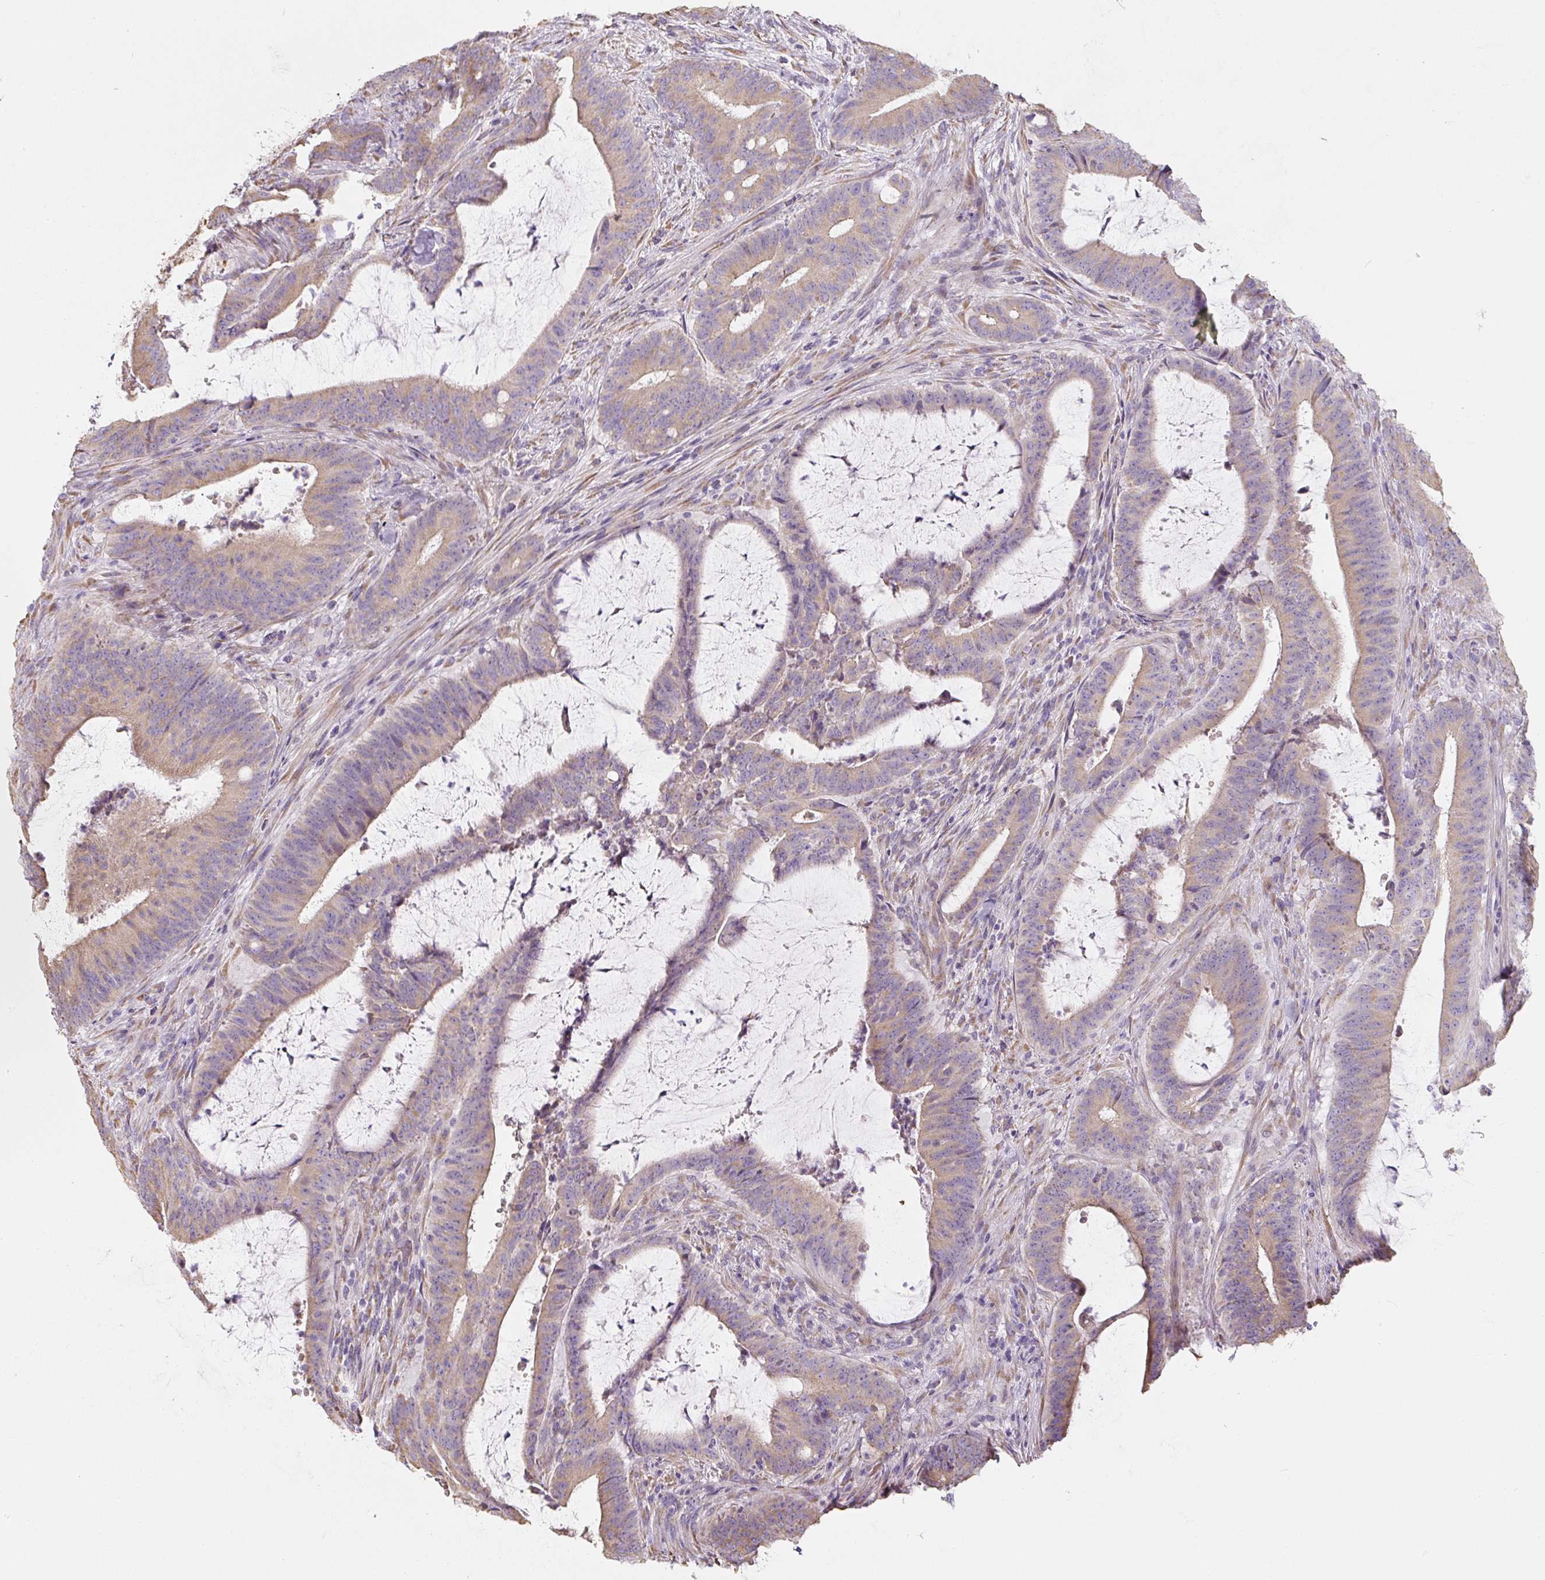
{"staining": {"intensity": "moderate", "quantity": ">75%", "location": "cytoplasmic/membranous"}, "tissue": "colorectal cancer", "cell_type": "Tumor cells", "image_type": "cancer", "snomed": [{"axis": "morphology", "description": "Adenocarcinoma, NOS"}, {"axis": "topography", "description": "Colon"}], "caption": "Immunohistochemistry (DAB) staining of adenocarcinoma (colorectal) demonstrates moderate cytoplasmic/membranous protein positivity in about >75% of tumor cells. (brown staining indicates protein expression, while blue staining denotes nuclei).", "gene": "PWWP3B", "patient": {"sex": "female", "age": 43}}